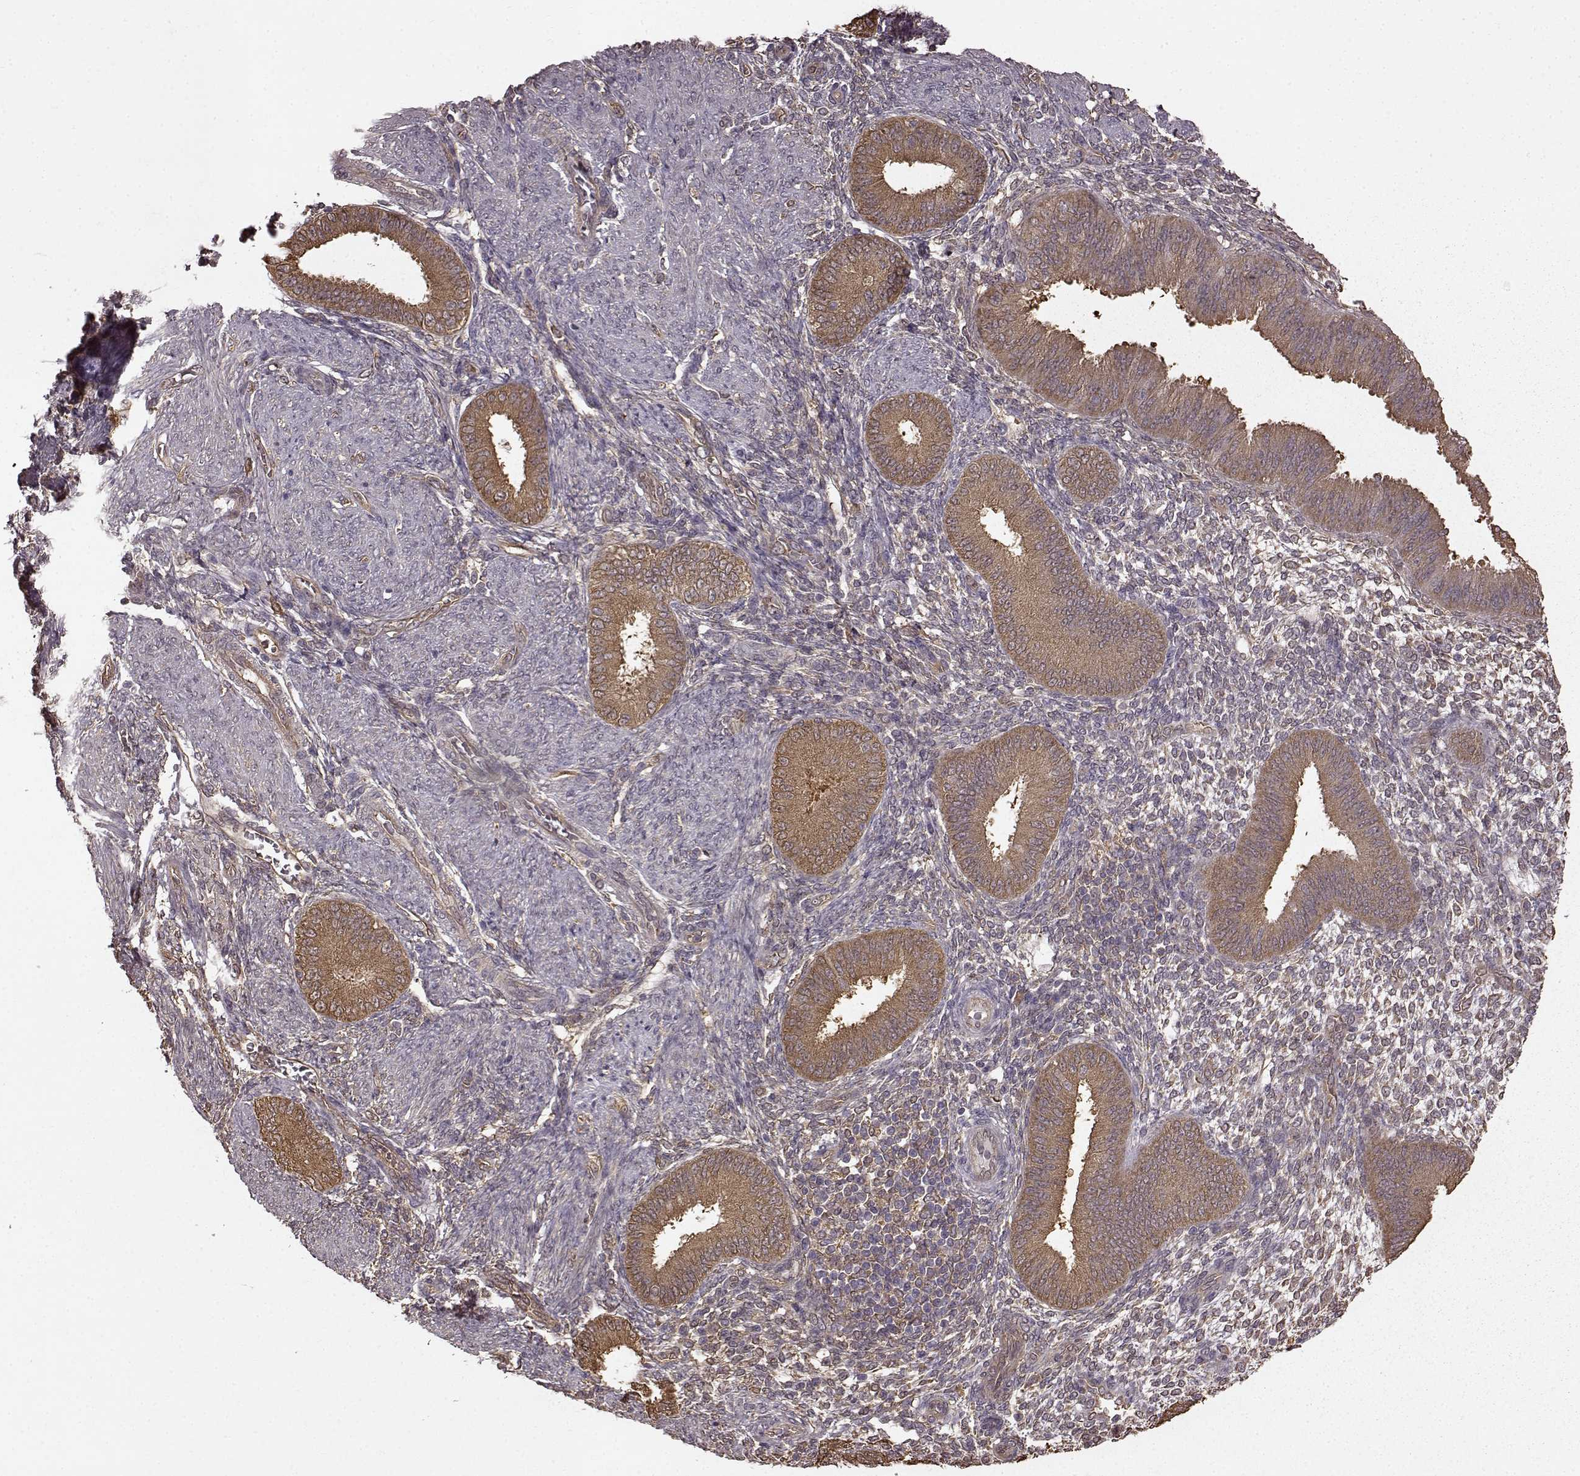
{"staining": {"intensity": "weak", "quantity": "25%-75%", "location": "cytoplasmic/membranous"}, "tissue": "endometrium", "cell_type": "Cells in endometrial stroma", "image_type": "normal", "snomed": [{"axis": "morphology", "description": "Normal tissue, NOS"}, {"axis": "topography", "description": "Endometrium"}], "caption": "An immunohistochemistry histopathology image of benign tissue is shown. Protein staining in brown labels weak cytoplasmic/membranous positivity in endometrium within cells in endometrial stroma. (Brightfield microscopy of DAB IHC at high magnification).", "gene": "NME1", "patient": {"sex": "female", "age": 39}}